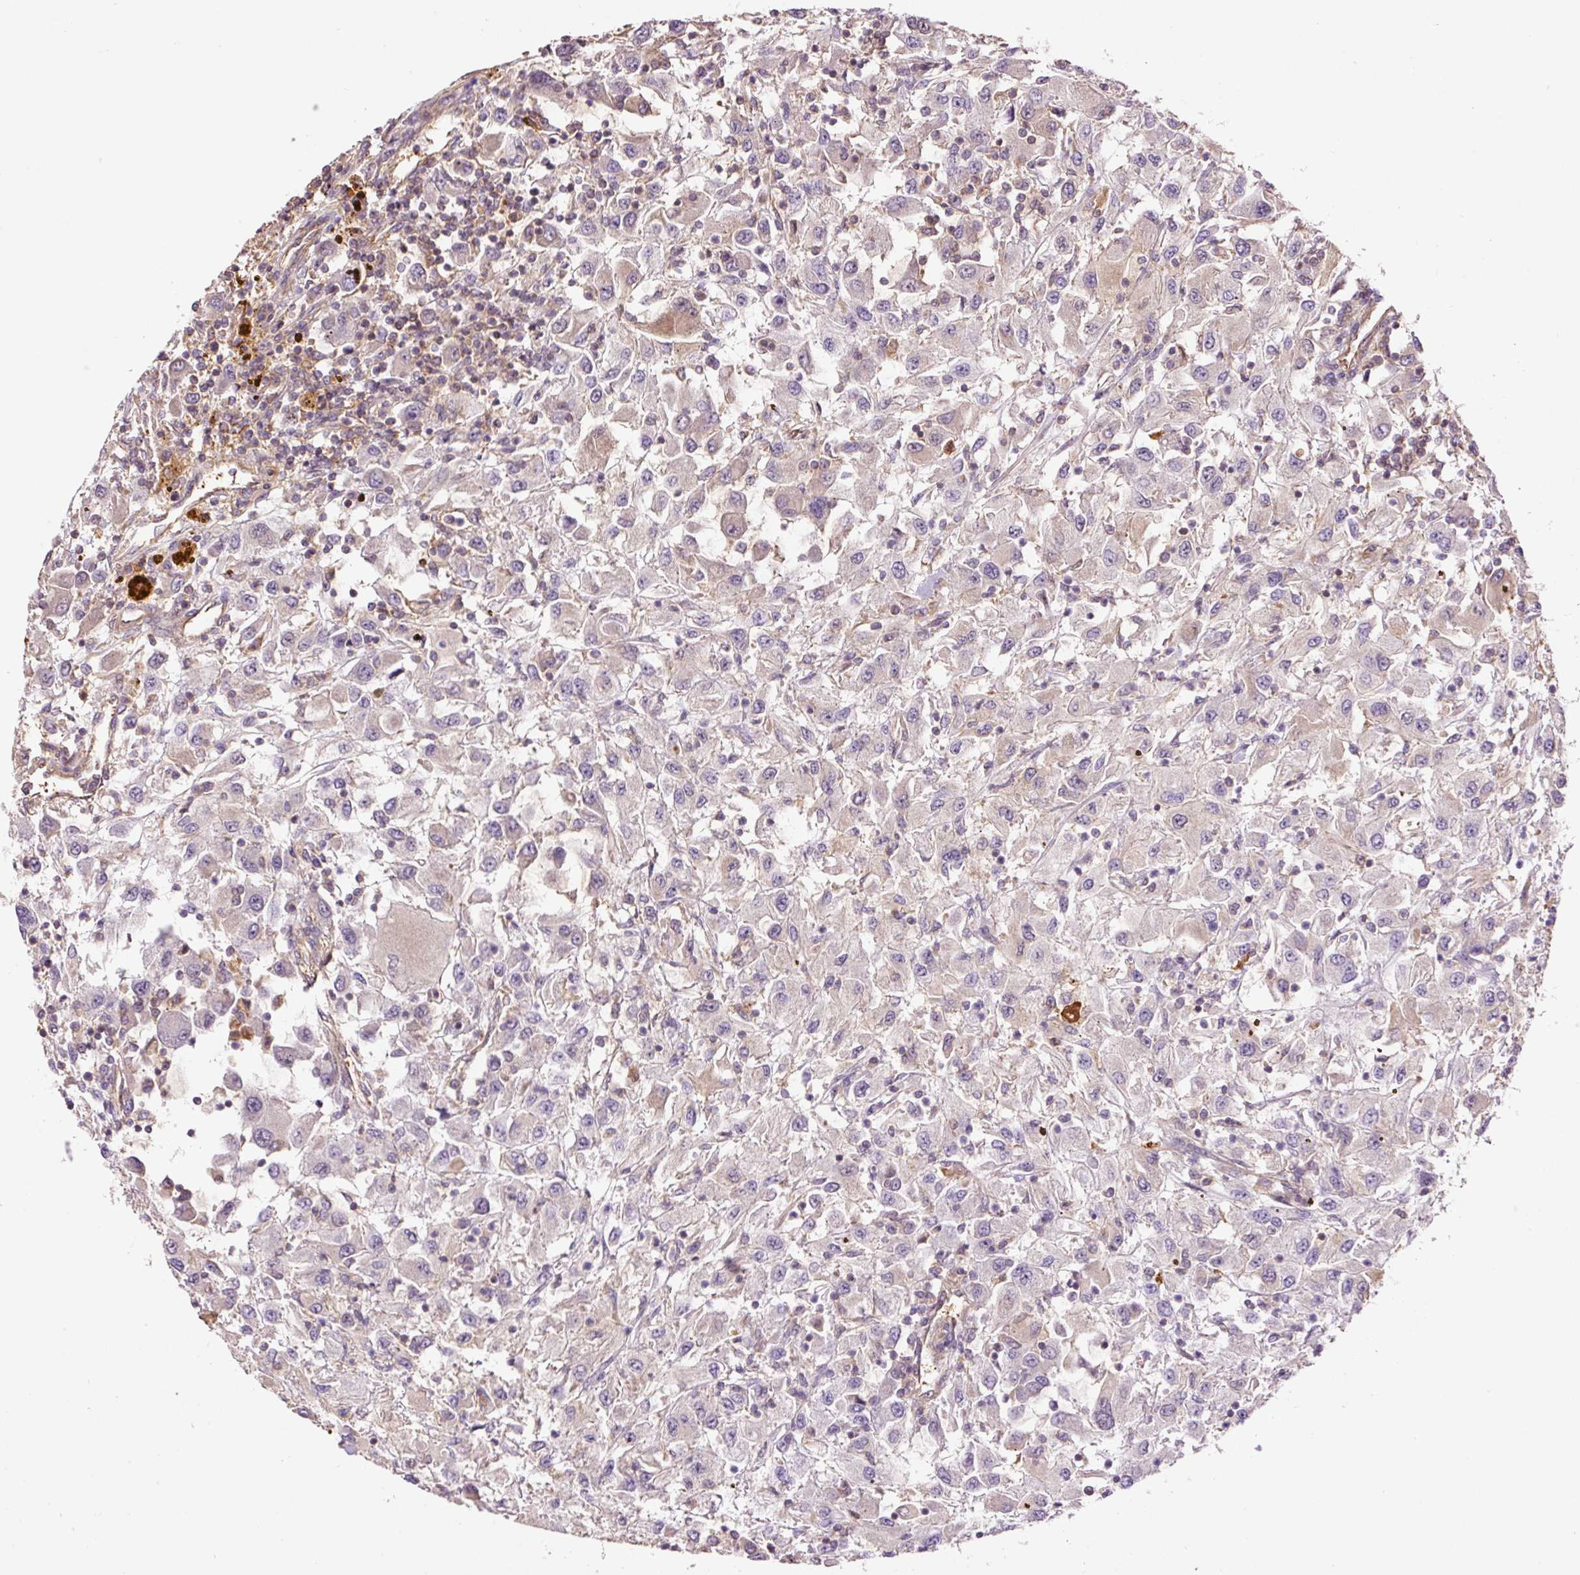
{"staining": {"intensity": "weak", "quantity": "<25%", "location": "cytoplasmic/membranous"}, "tissue": "renal cancer", "cell_type": "Tumor cells", "image_type": "cancer", "snomed": [{"axis": "morphology", "description": "Adenocarcinoma, NOS"}, {"axis": "topography", "description": "Kidney"}], "caption": "This is an immunohistochemistry histopathology image of human renal adenocarcinoma. There is no expression in tumor cells.", "gene": "PCK2", "patient": {"sex": "female", "age": 67}}